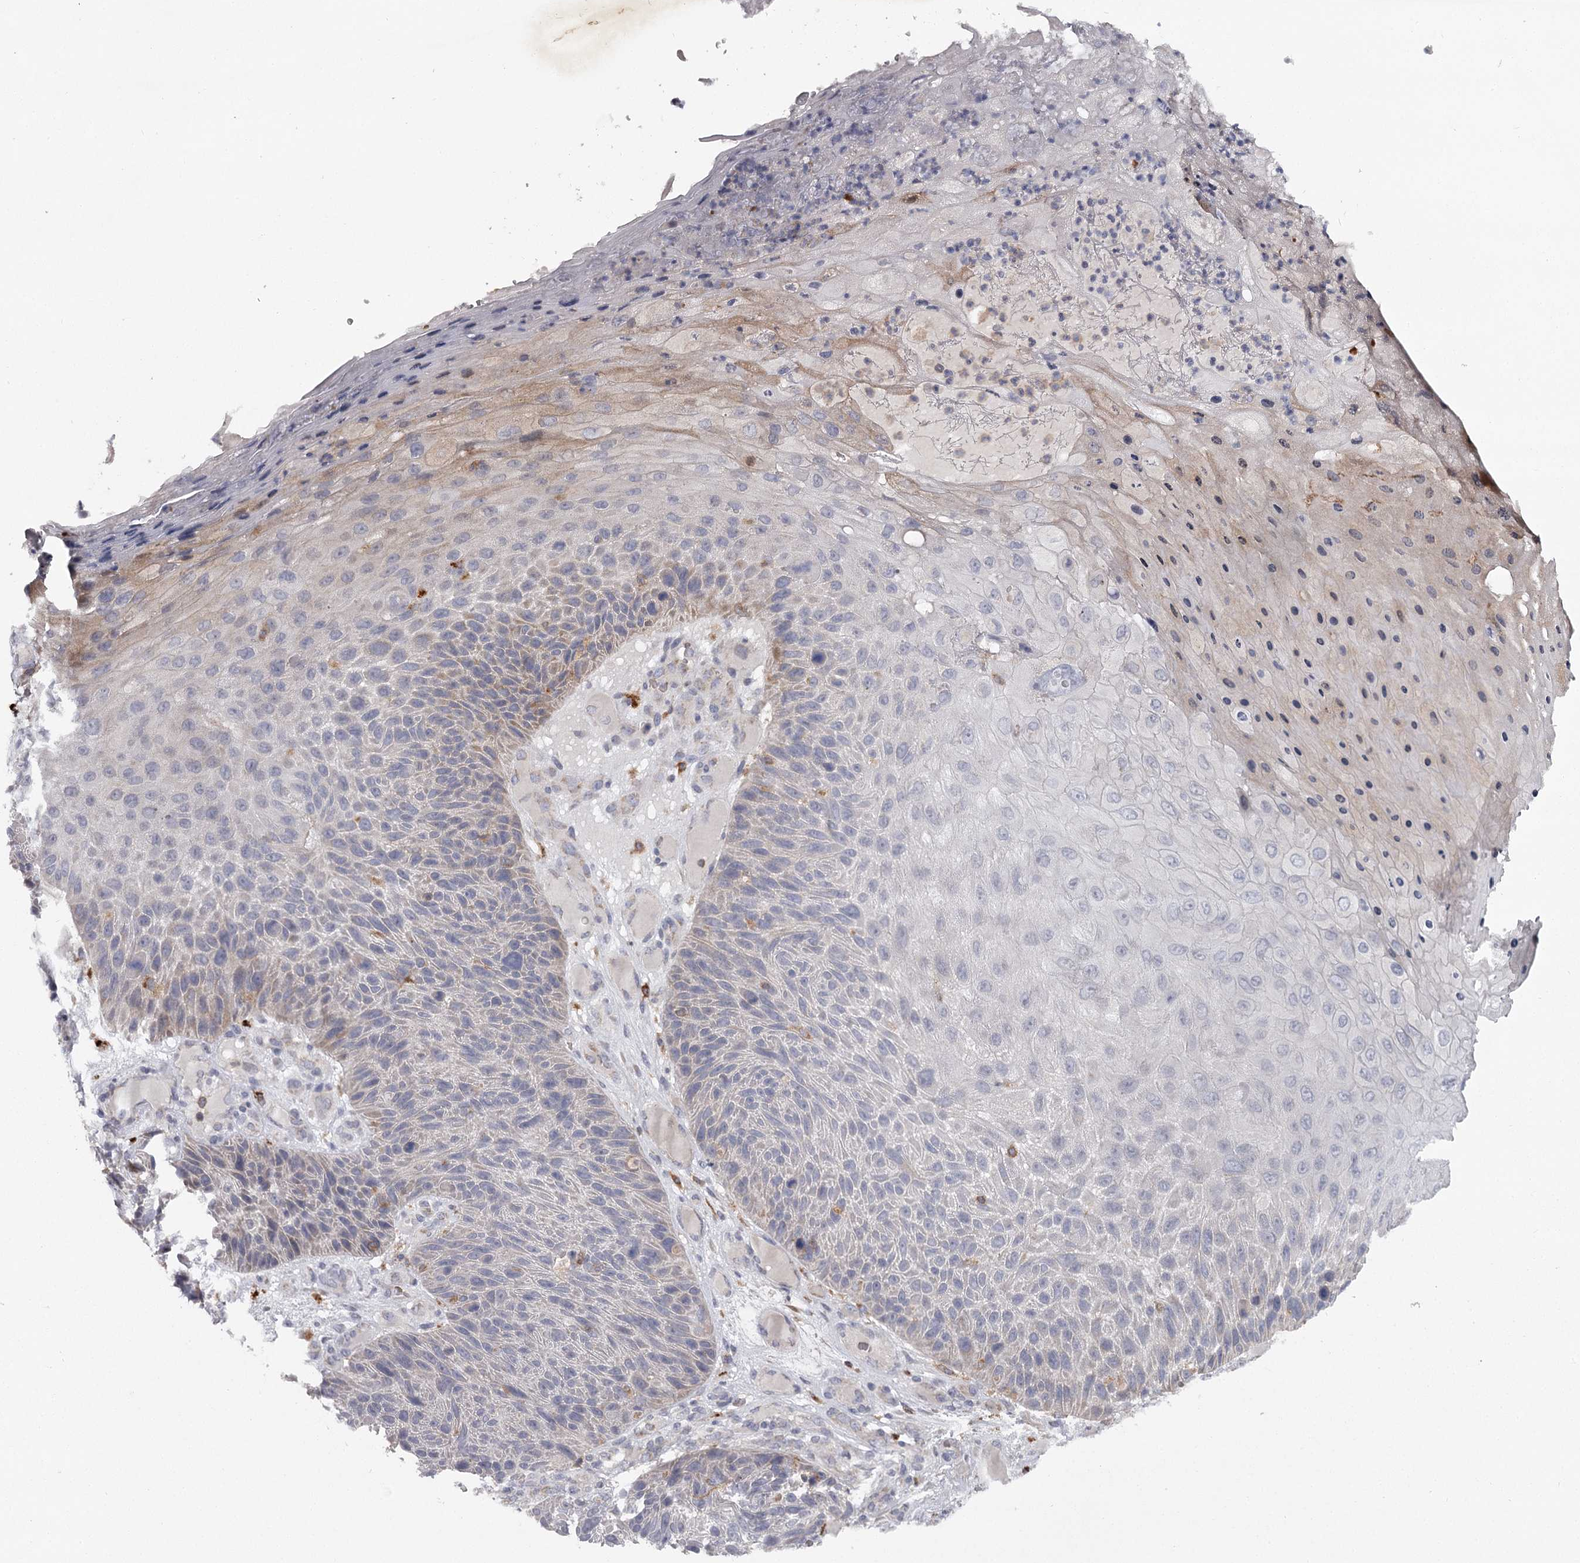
{"staining": {"intensity": "moderate", "quantity": "<25%", "location": "cytoplasmic/membranous"}, "tissue": "skin cancer", "cell_type": "Tumor cells", "image_type": "cancer", "snomed": [{"axis": "morphology", "description": "Squamous cell carcinoma, NOS"}, {"axis": "topography", "description": "Skin"}], "caption": "Moderate cytoplasmic/membranous staining is seen in approximately <25% of tumor cells in squamous cell carcinoma (skin).", "gene": "RASSF6", "patient": {"sex": "female", "age": 88}}